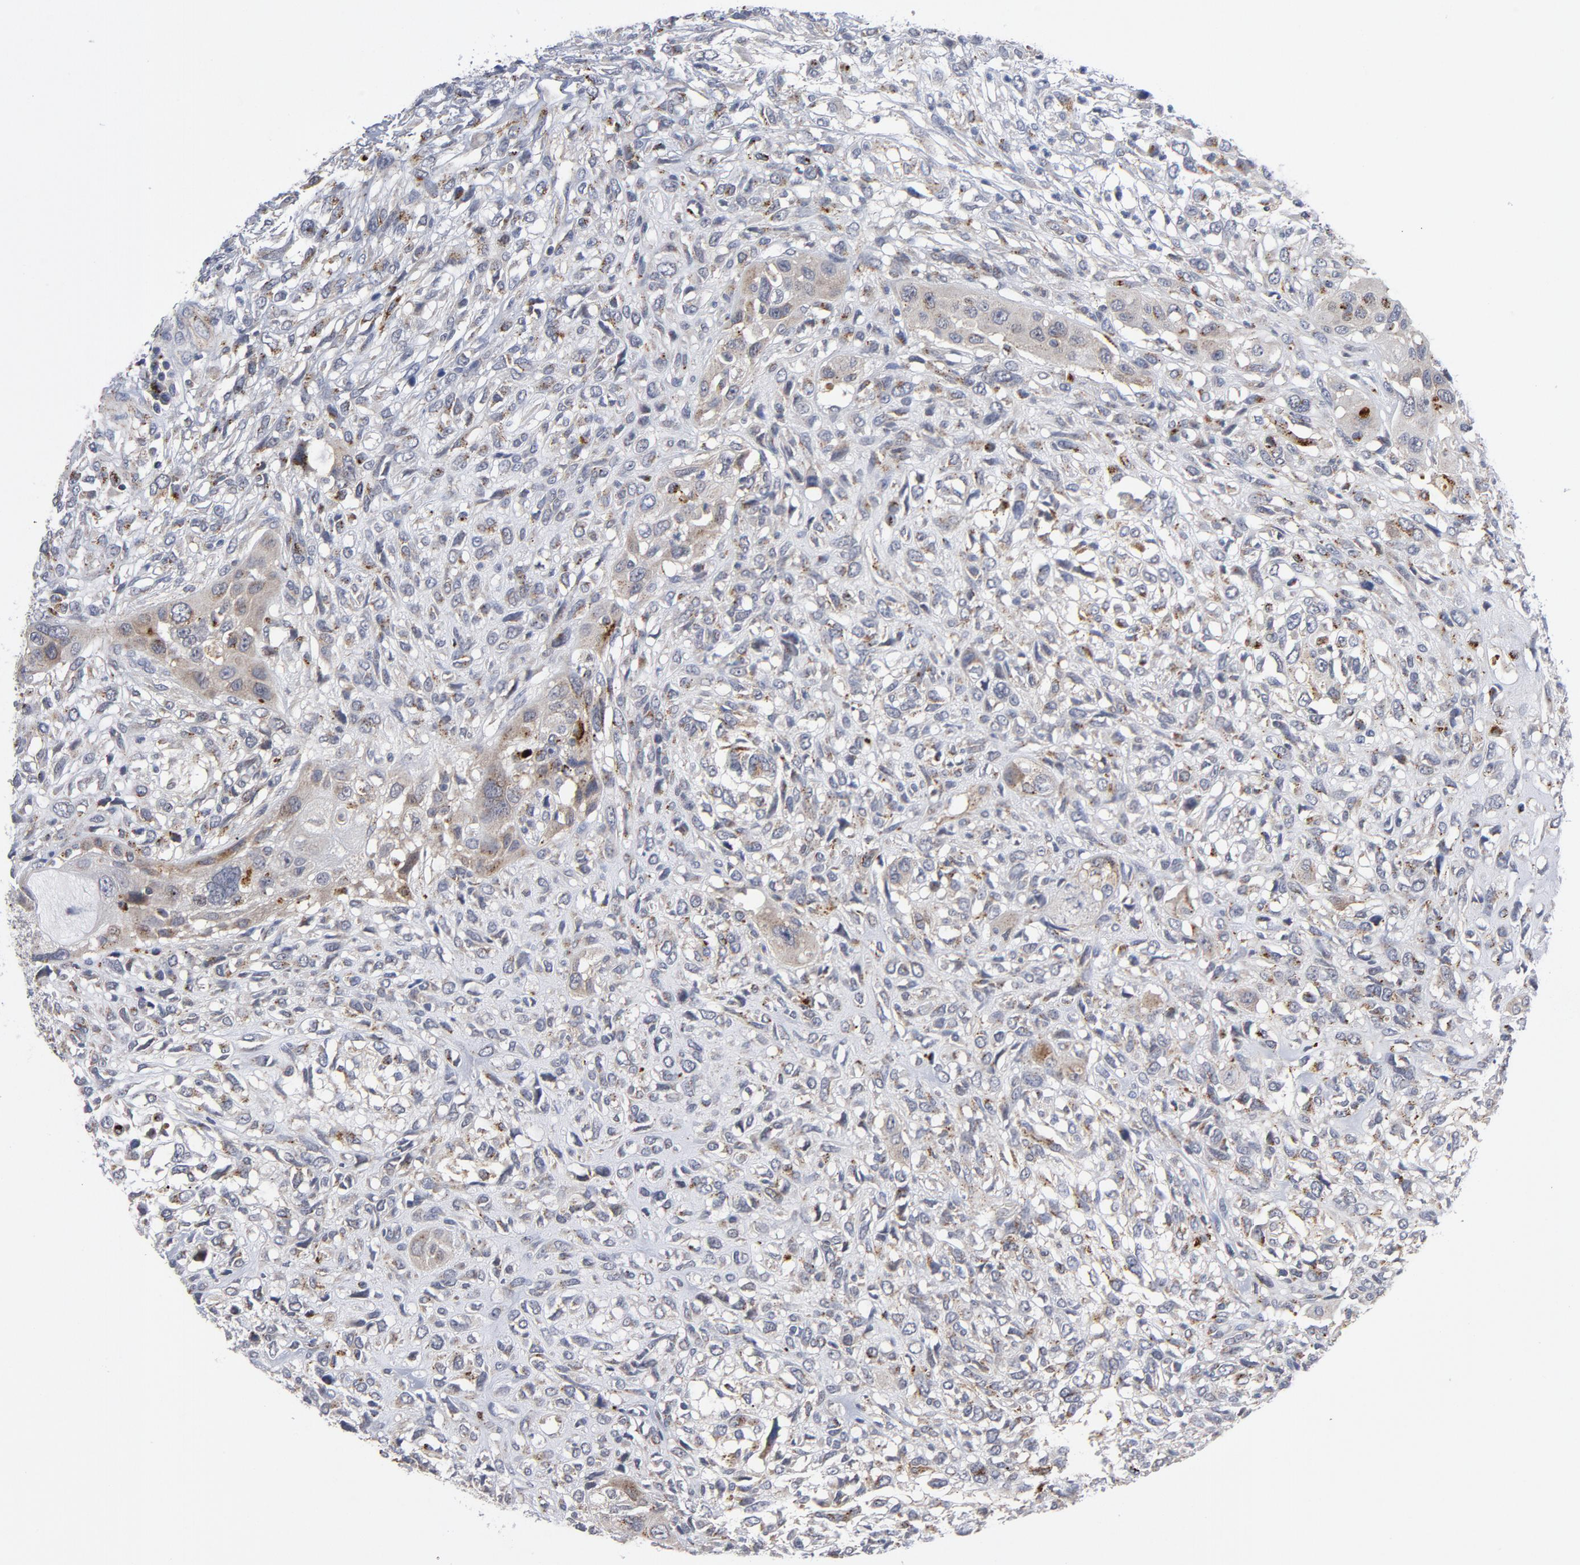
{"staining": {"intensity": "weak", "quantity": "<25%", "location": "cytoplasmic/membranous"}, "tissue": "head and neck cancer", "cell_type": "Tumor cells", "image_type": "cancer", "snomed": [{"axis": "morphology", "description": "Neoplasm, malignant, NOS"}, {"axis": "topography", "description": "Salivary gland"}, {"axis": "topography", "description": "Head-Neck"}], "caption": "High magnification brightfield microscopy of head and neck malignant neoplasm stained with DAB (3,3'-diaminobenzidine) (brown) and counterstained with hematoxylin (blue): tumor cells show no significant expression. The staining was performed using DAB to visualize the protein expression in brown, while the nuclei were stained in blue with hematoxylin (Magnification: 20x).", "gene": "AKT2", "patient": {"sex": "male", "age": 43}}